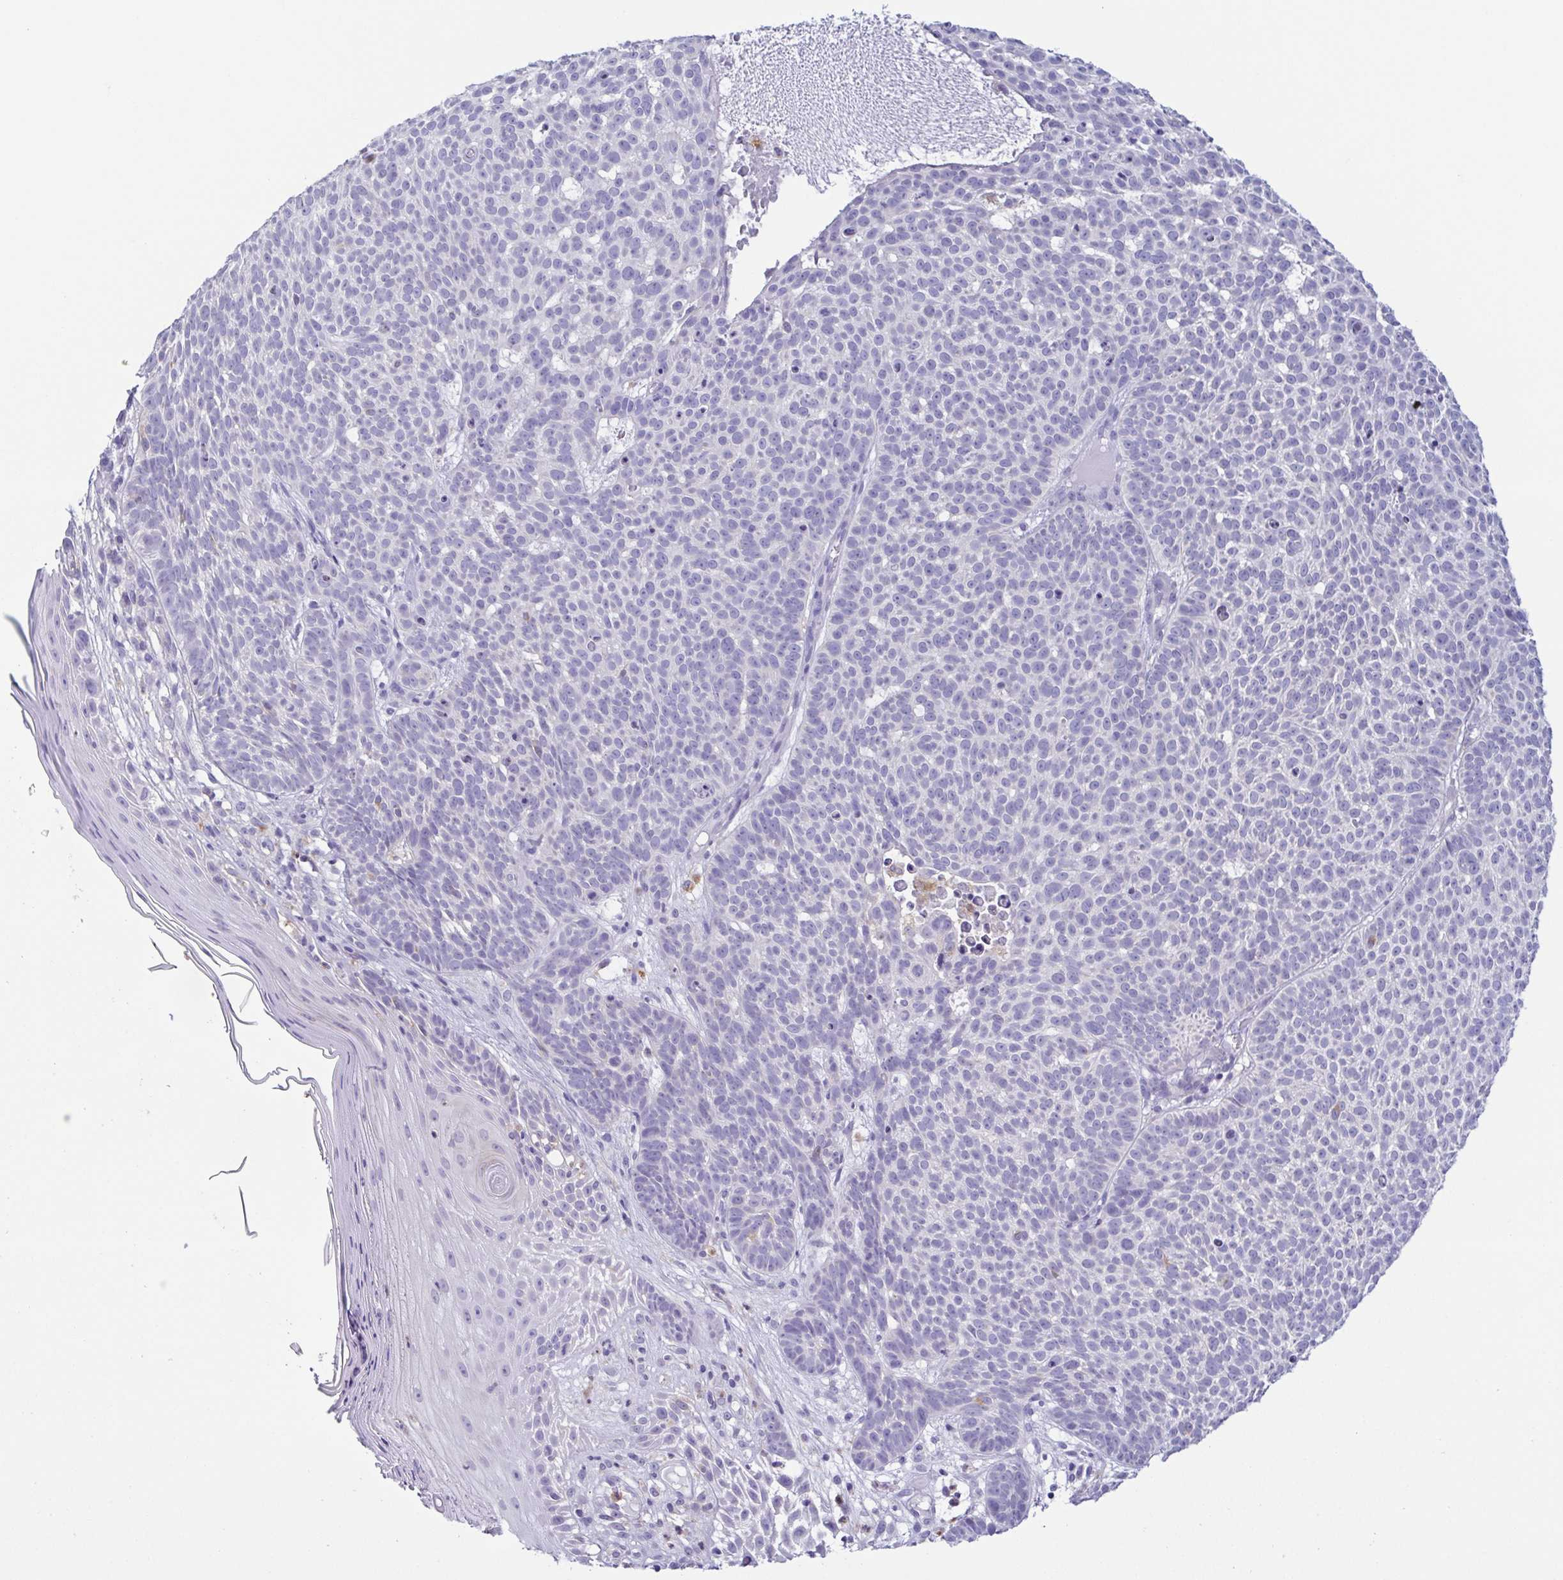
{"staining": {"intensity": "negative", "quantity": "none", "location": "none"}, "tissue": "skin cancer", "cell_type": "Tumor cells", "image_type": "cancer", "snomed": [{"axis": "morphology", "description": "Basal cell carcinoma"}, {"axis": "topography", "description": "Skin"}], "caption": "The photomicrograph displays no staining of tumor cells in skin basal cell carcinoma.", "gene": "ATP6V1G2", "patient": {"sex": "male", "age": 90}}